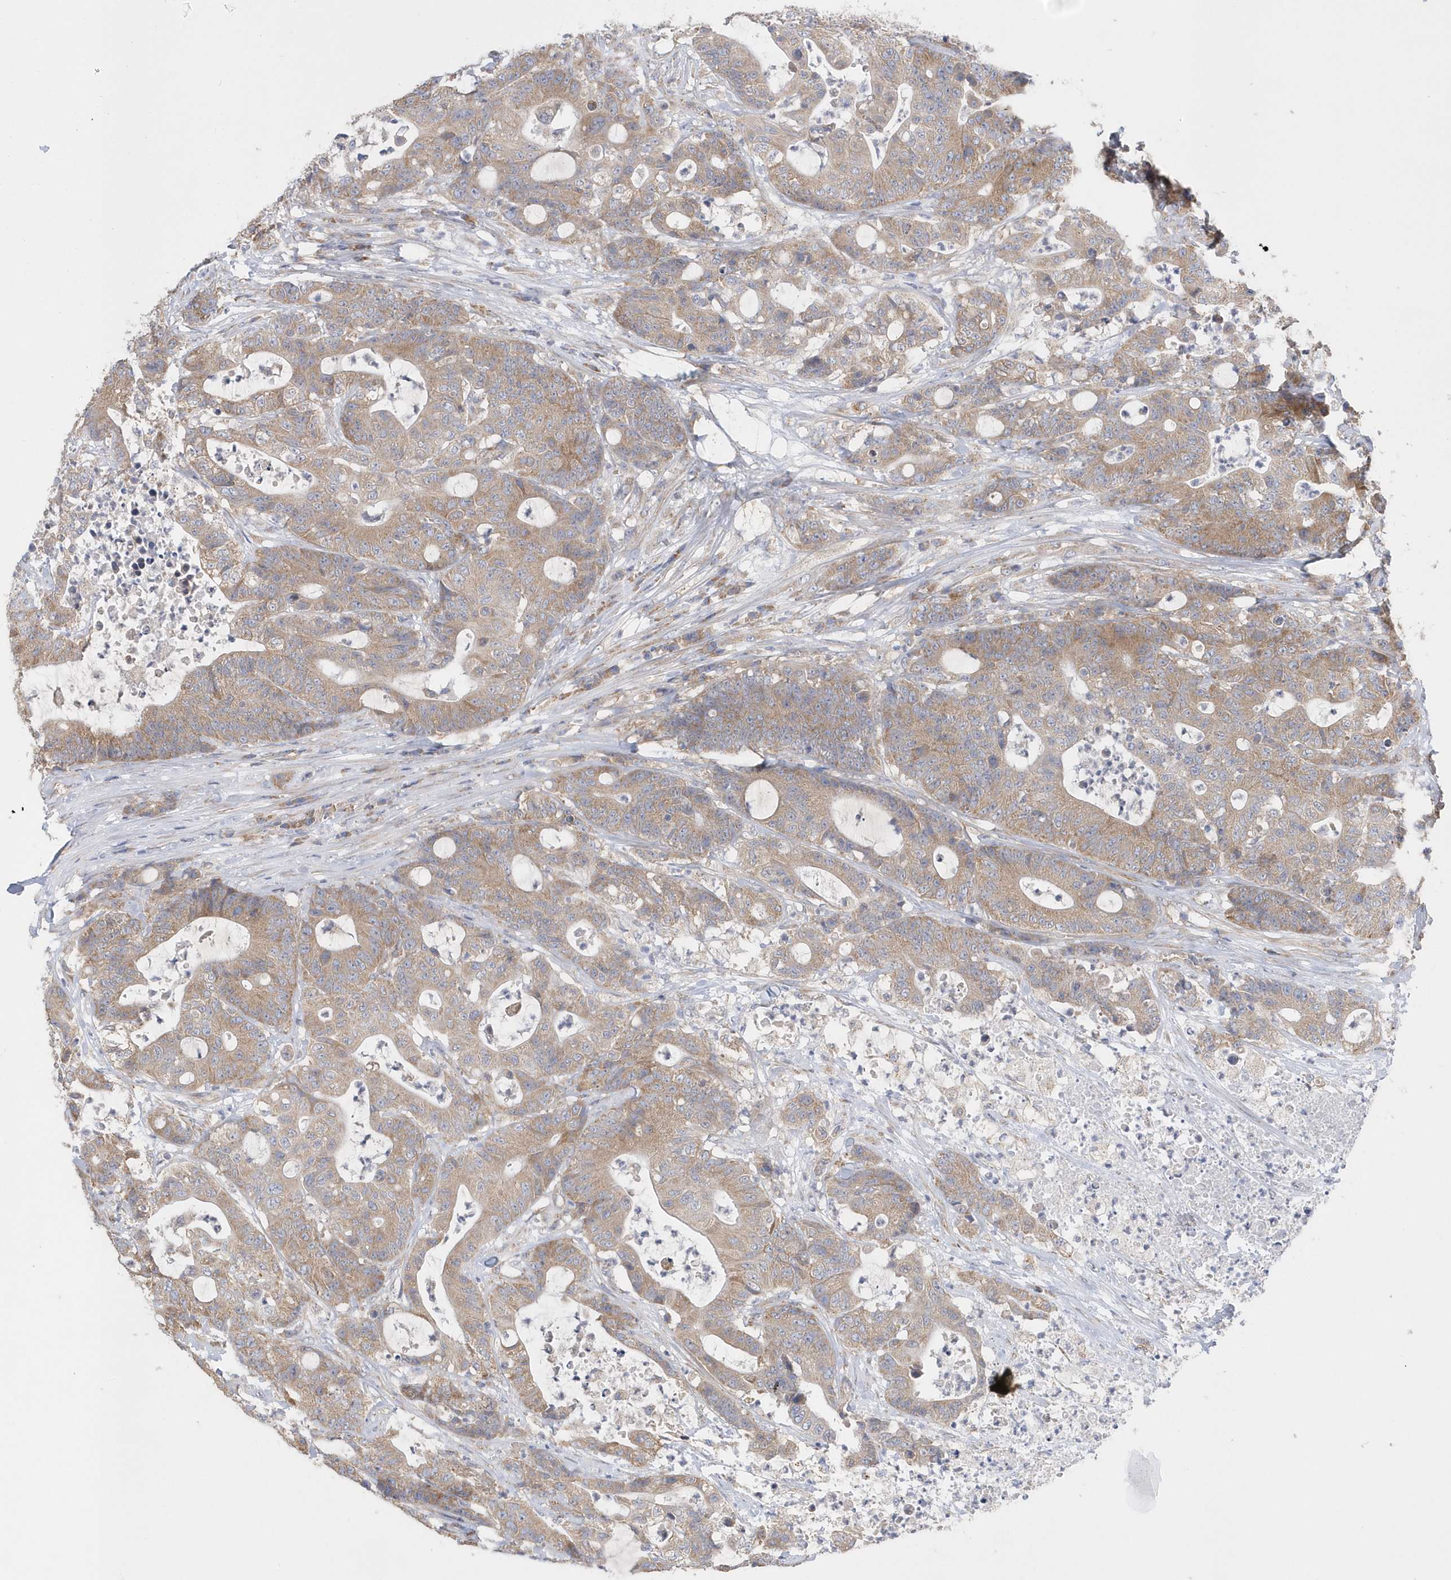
{"staining": {"intensity": "moderate", "quantity": ">75%", "location": "cytoplasmic/membranous"}, "tissue": "colorectal cancer", "cell_type": "Tumor cells", "image_type": "cancer", "snomed": [{"axis": "morphology", "description": "Adenocarcinoma, NOS"}, {"axis": "topography", "description": "Colon"}], "caption": "A medium amount of moderate cytoplasmic/membranous expression is identified in approximately >75% of tumor cells in colorectal adenocarcinoma tissue. Immunohistochemistry (ihc) stains the protein of interest in brown and the nuclei are stained blue.", "gene": "SPATA5", "patient": {"sex": "female", "age": 84}}